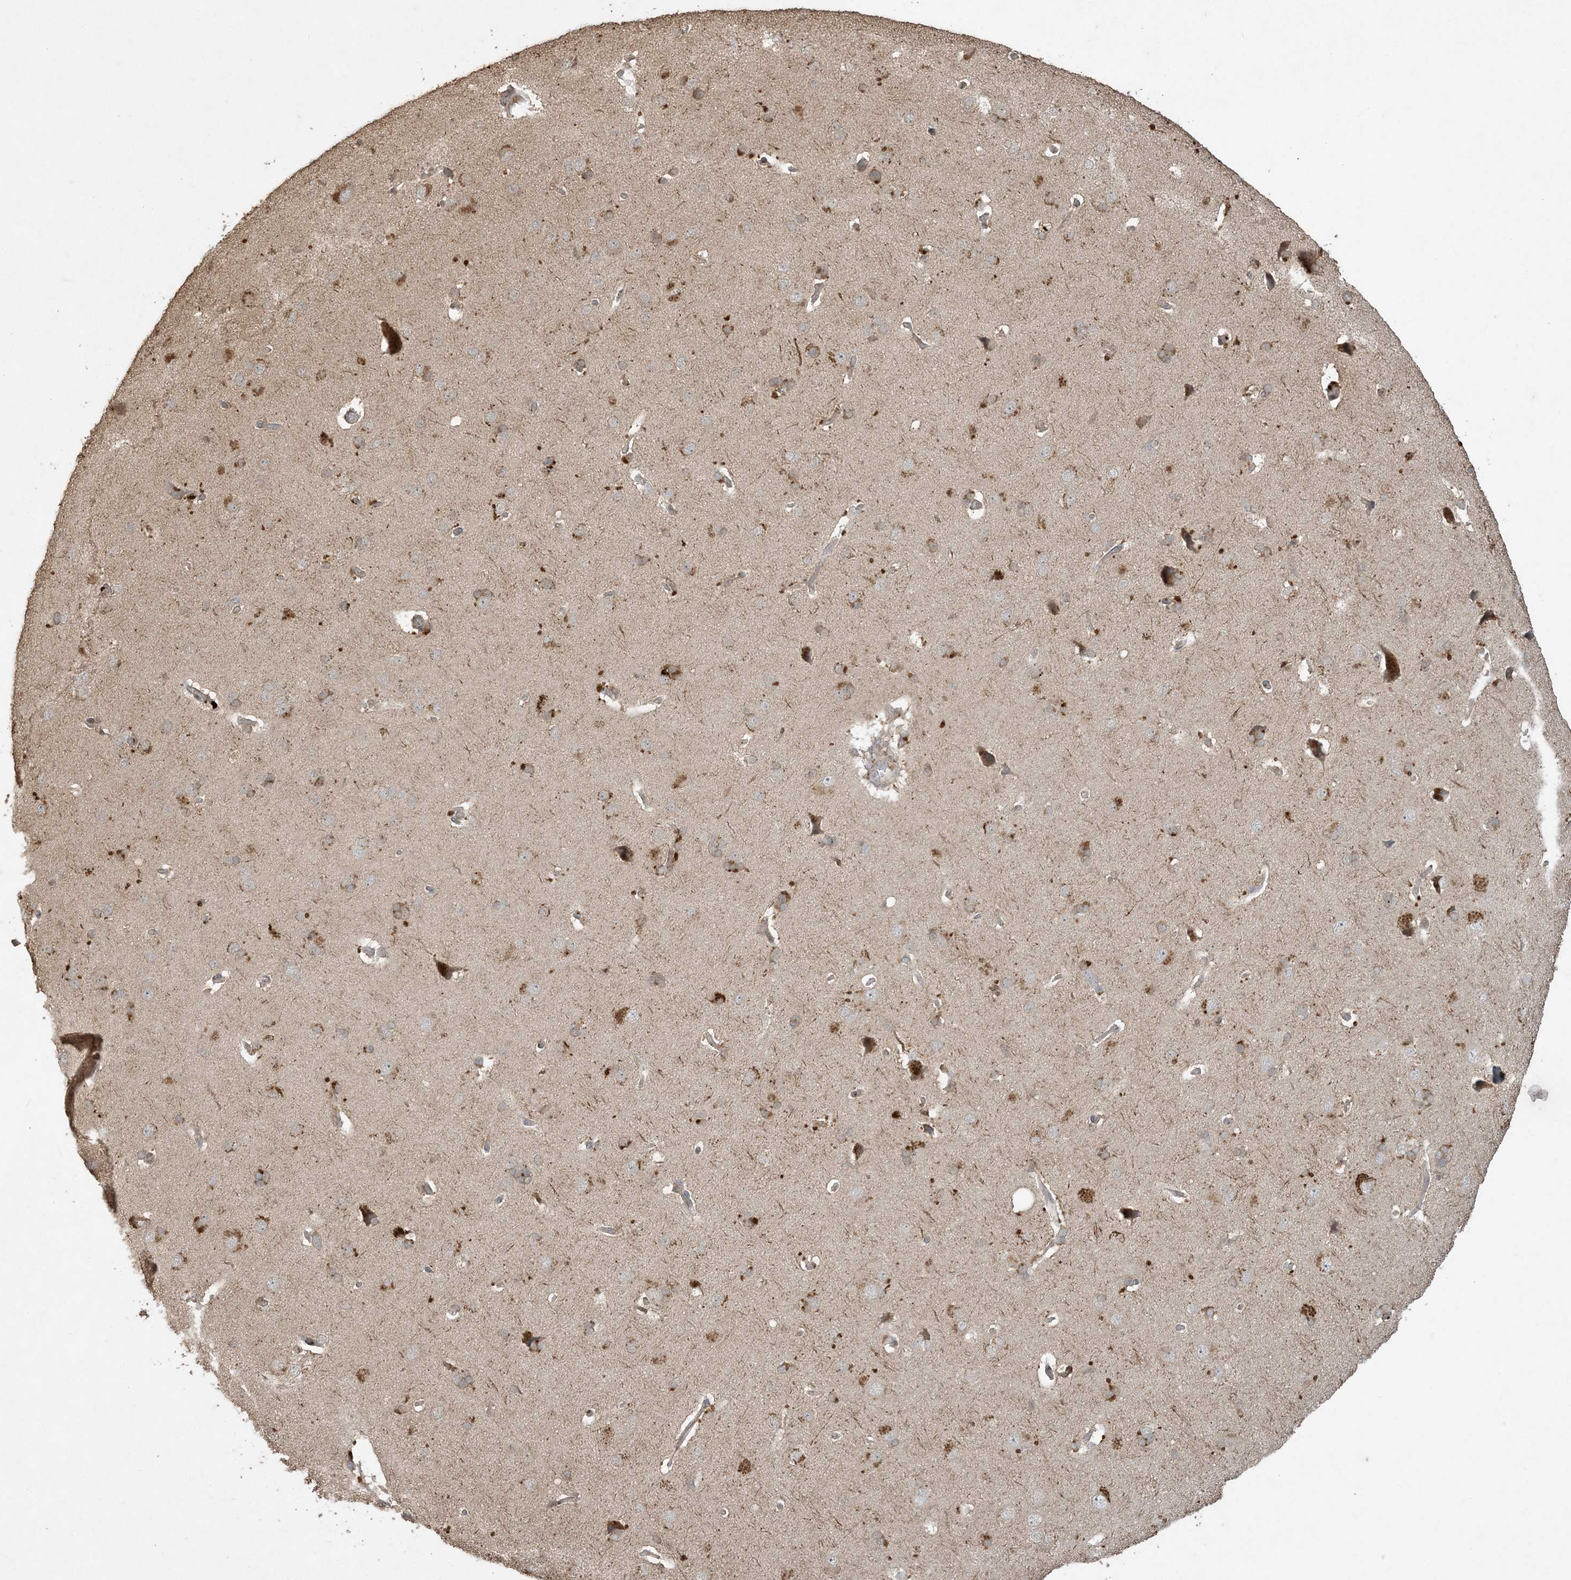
{"staining": {"intensity": "negative", "quantity": "none", "location": "none"}, "tissue": "cerebral cortex", "cell_type": "Endothelial cells", "image_type": "normal", "snomed": [{"axis": "morphology", "description": "Normal tissue, NOS"}, {"axis": "topography", "description": "Cerebral cortex"}], "caption": "High power microscopy micrograph of an IHC photomicrograph of unremarkable cerebral cortex, revealing no significant expression in endothelial cells. (Brightfield microscopy of DAB IHC at high magnification).", "gene": "EFCAB8", "patient": {"sex": "male", "age": 62}}